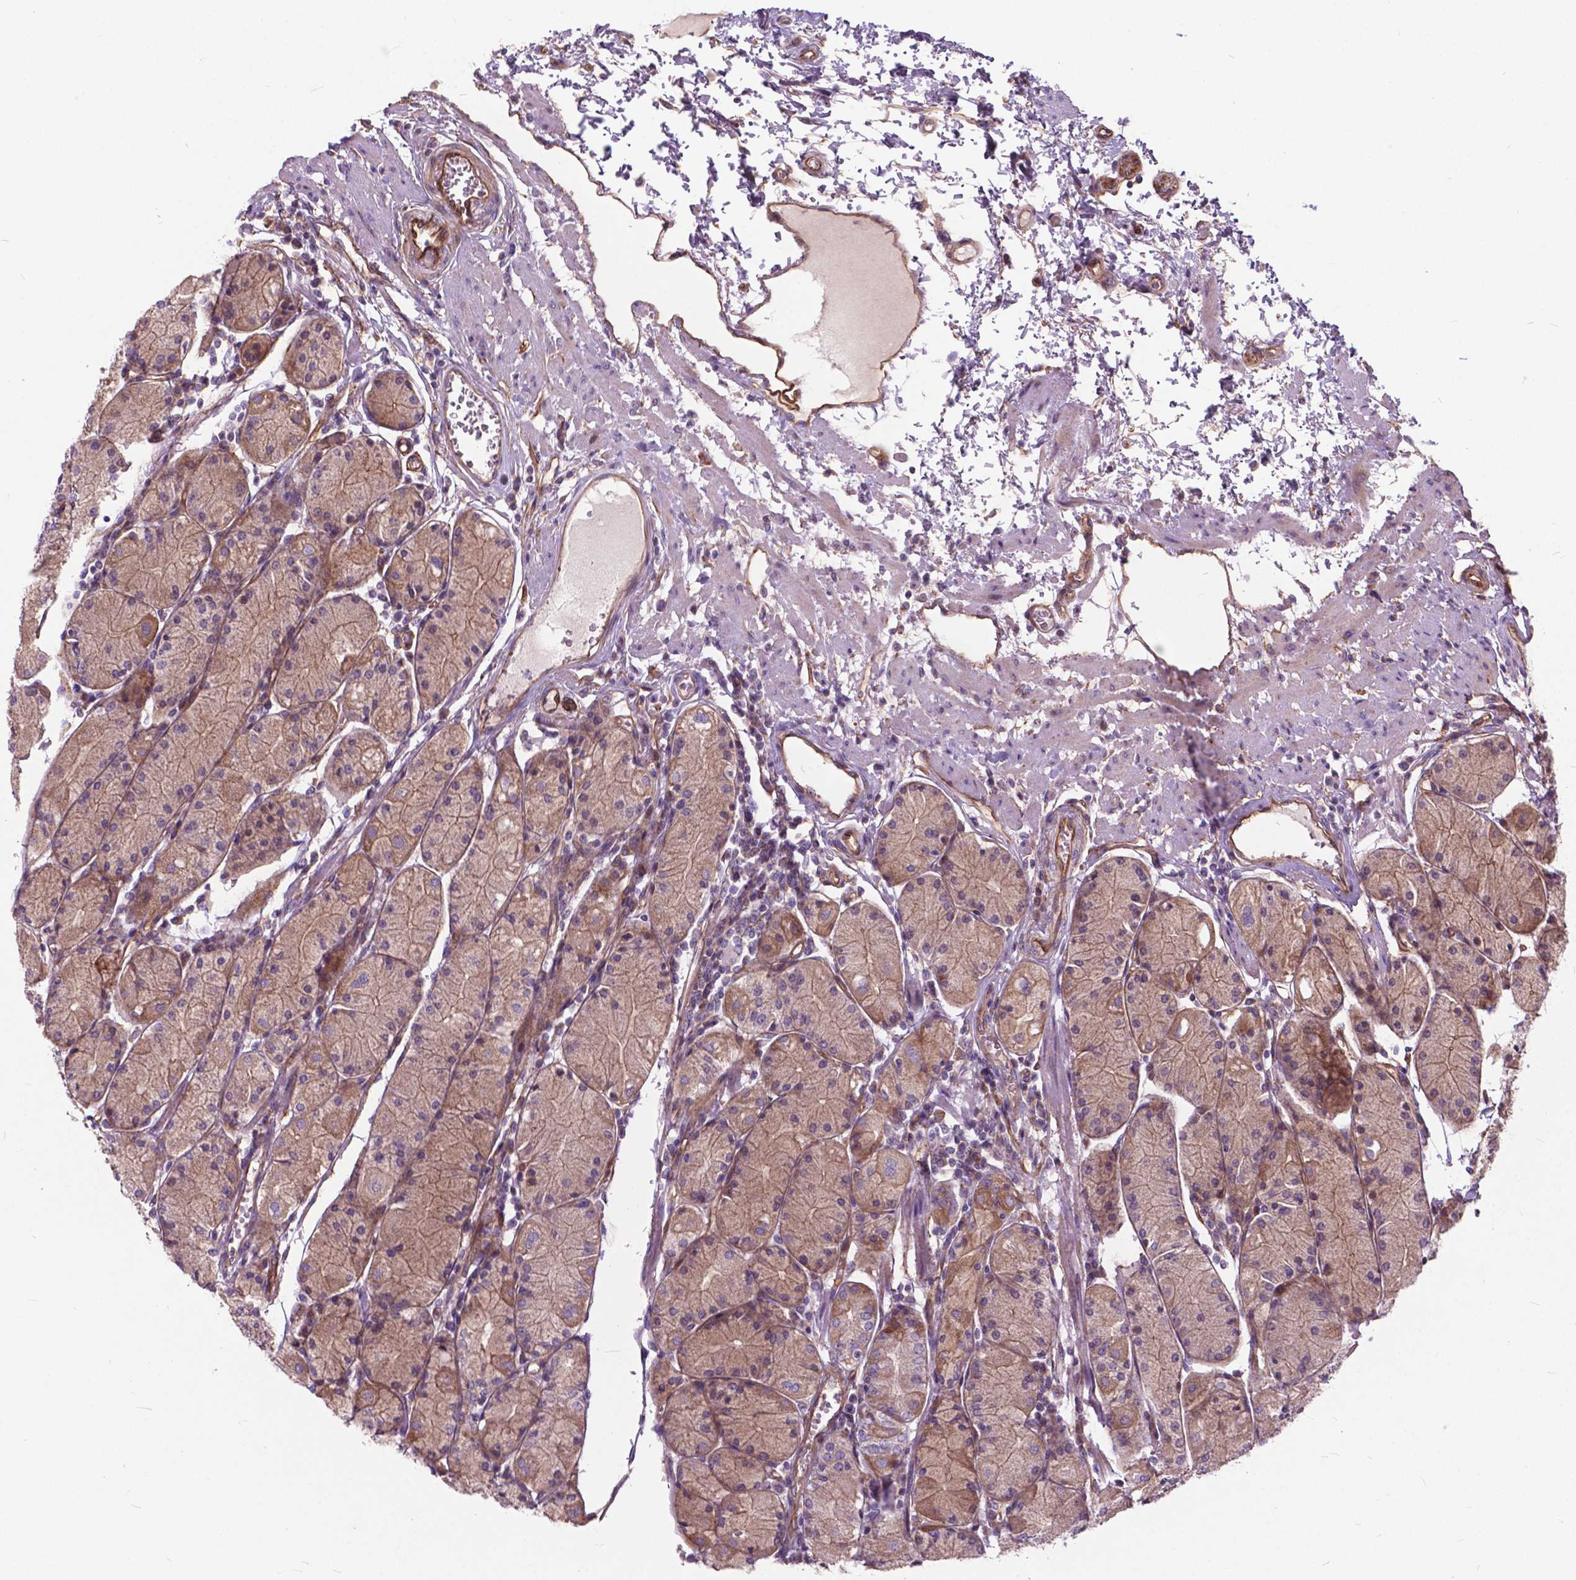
{"staining": {"intensity": "weak", "quantity": ">75%", "location": "cytoplasmic/membranous"}, "tissue": "stomach", "cell_type": "Glandular cells", "image_type": "normal", "snomed": [{"axis": "morphology", "description": "Normal tissue, NOS"}, {"axis": "topography", "description": "Stomach, upper"}], "caption": "Protein expression analysis of unremarkable human stomach reveals weak cytoplasmic/membranous staining in approximately >75% of glandular cells. (Stains: DAB in brown, nuclei in blue, Microscopy: brightfield microscopy at high magnification).", "gene": "FLT4", "patient": {"sex": "male", "age": 69}}